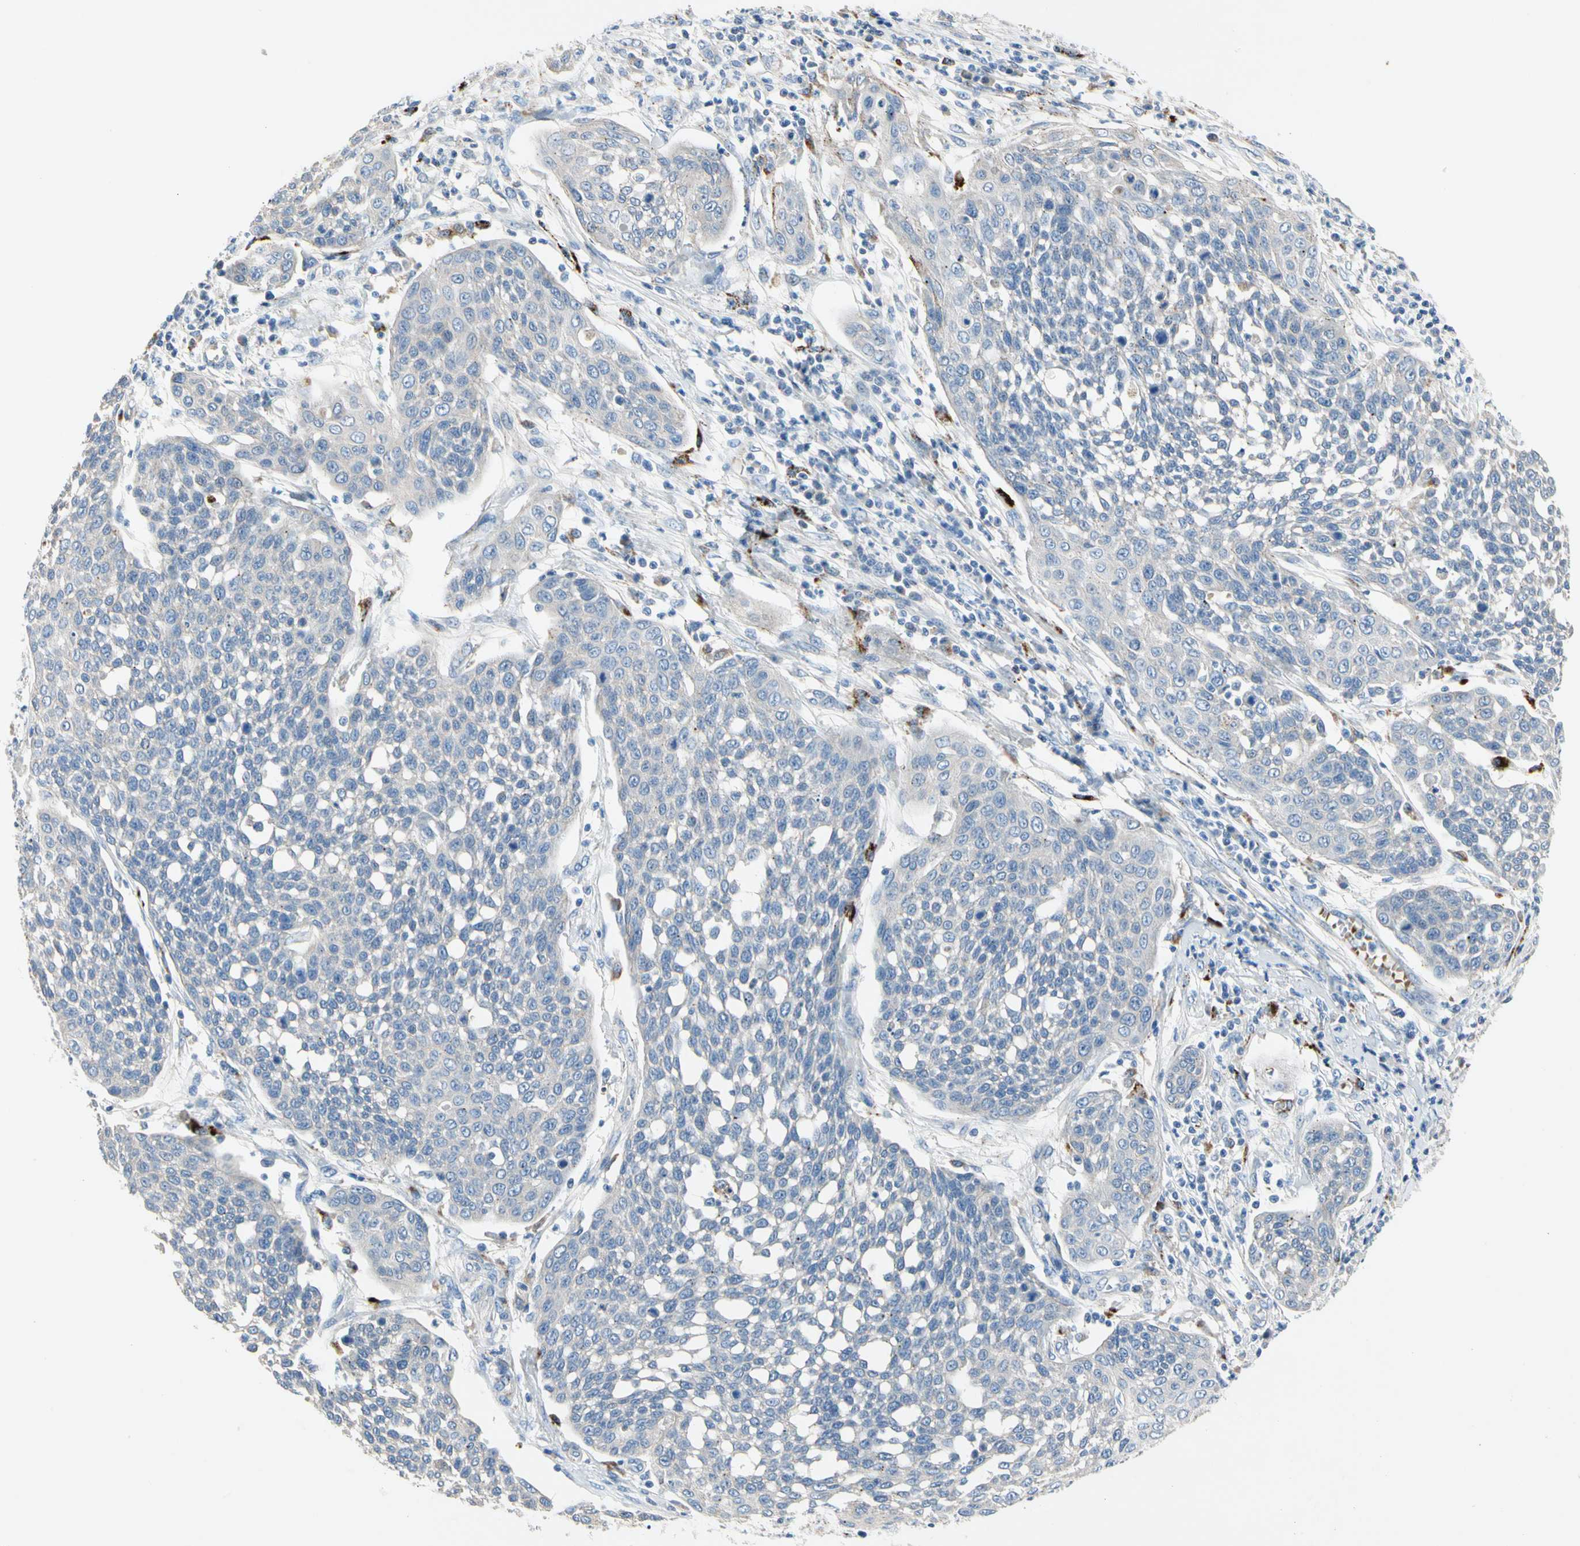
{"staining": {"intensity": "weak", "quantity": "<25%", "location": "cytoplasmic/membranous"}, "tissue": "cervical cancer", "cell_type": "Tumor cells", "image_type": "cancer", "snomed": [{"axis": "morphology", "description": "Squamous cell carcinoma, NOS"}, {"axis": "topography", "description": "Cervix"}], "caption": "Immunohistochemical staining of human cervical cancer exhibits no significant positivity in tumor cells. (Immunohistochemistry, brightfield microscopy, high magnification).", "gene": "RETSAT", "patient": {"sex": "female", "age": 34}}